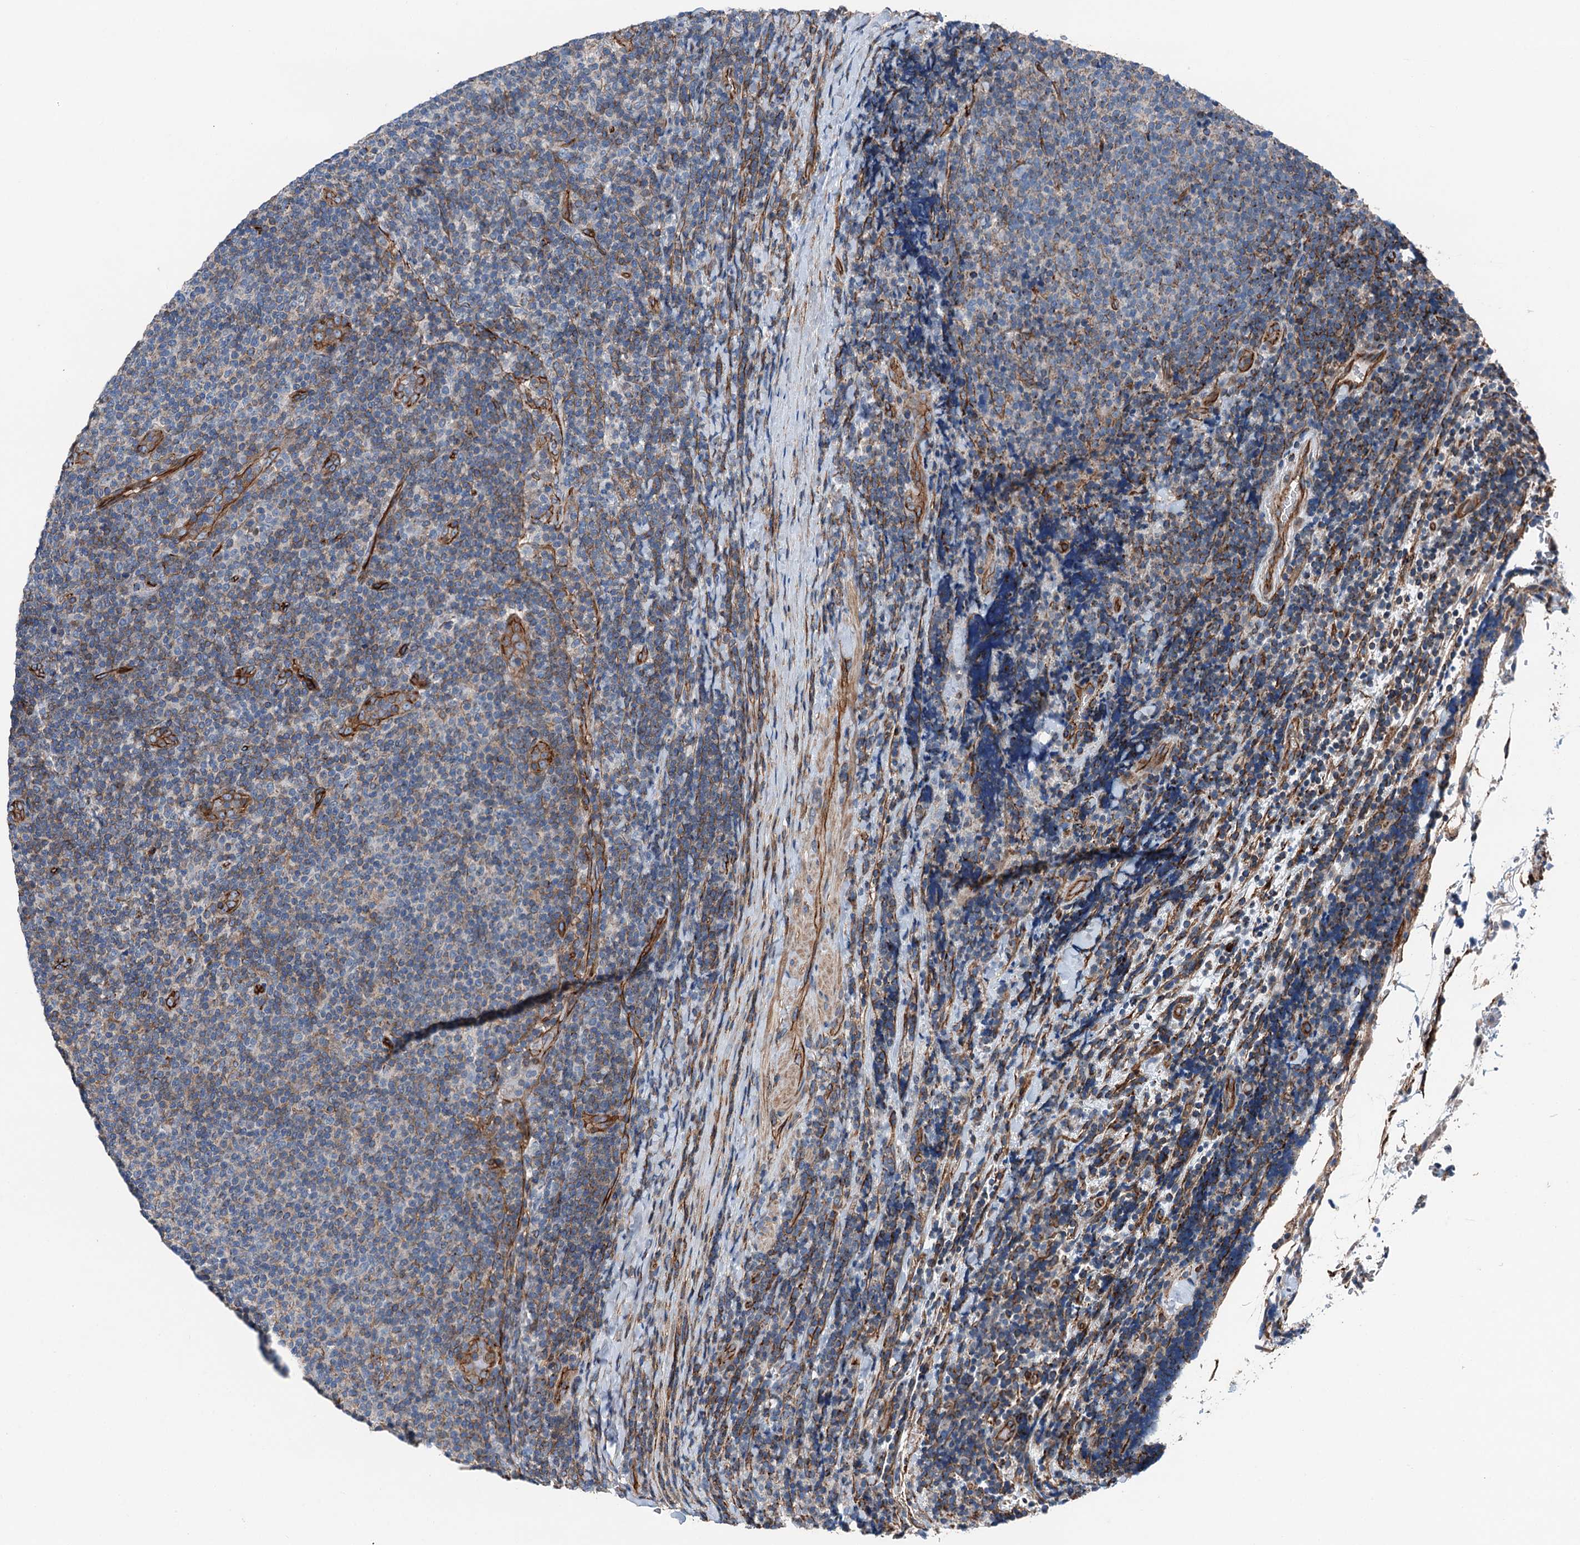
{"staining": {"intensity": "moderate", "quantity": "<25%", "location": "cytoplasmic/membranous"}, "tissue": "lymphoma", "cell_type": "Tumor cells", "image_type": "cancer", "snomed": [{"axis": "morphology", "description": "Malignant lymphoma, non-Hodgkin's type, Low grade"}, {"axis": "topography", "description": "Lymph node"}], "caption": "Immunohistochemical staining of human lymphoma reveals moderate cytoplasmic/membranous protein positivity in approximately <25% of tumor cells. The staining was performed using DAB to visualize the protein expression in brown, while the nuclei were stained in blue with hematoxylin (Magnification: 20x).", "gene": "NMRAL1", "patient": {"sex": "male", "age": 66}}